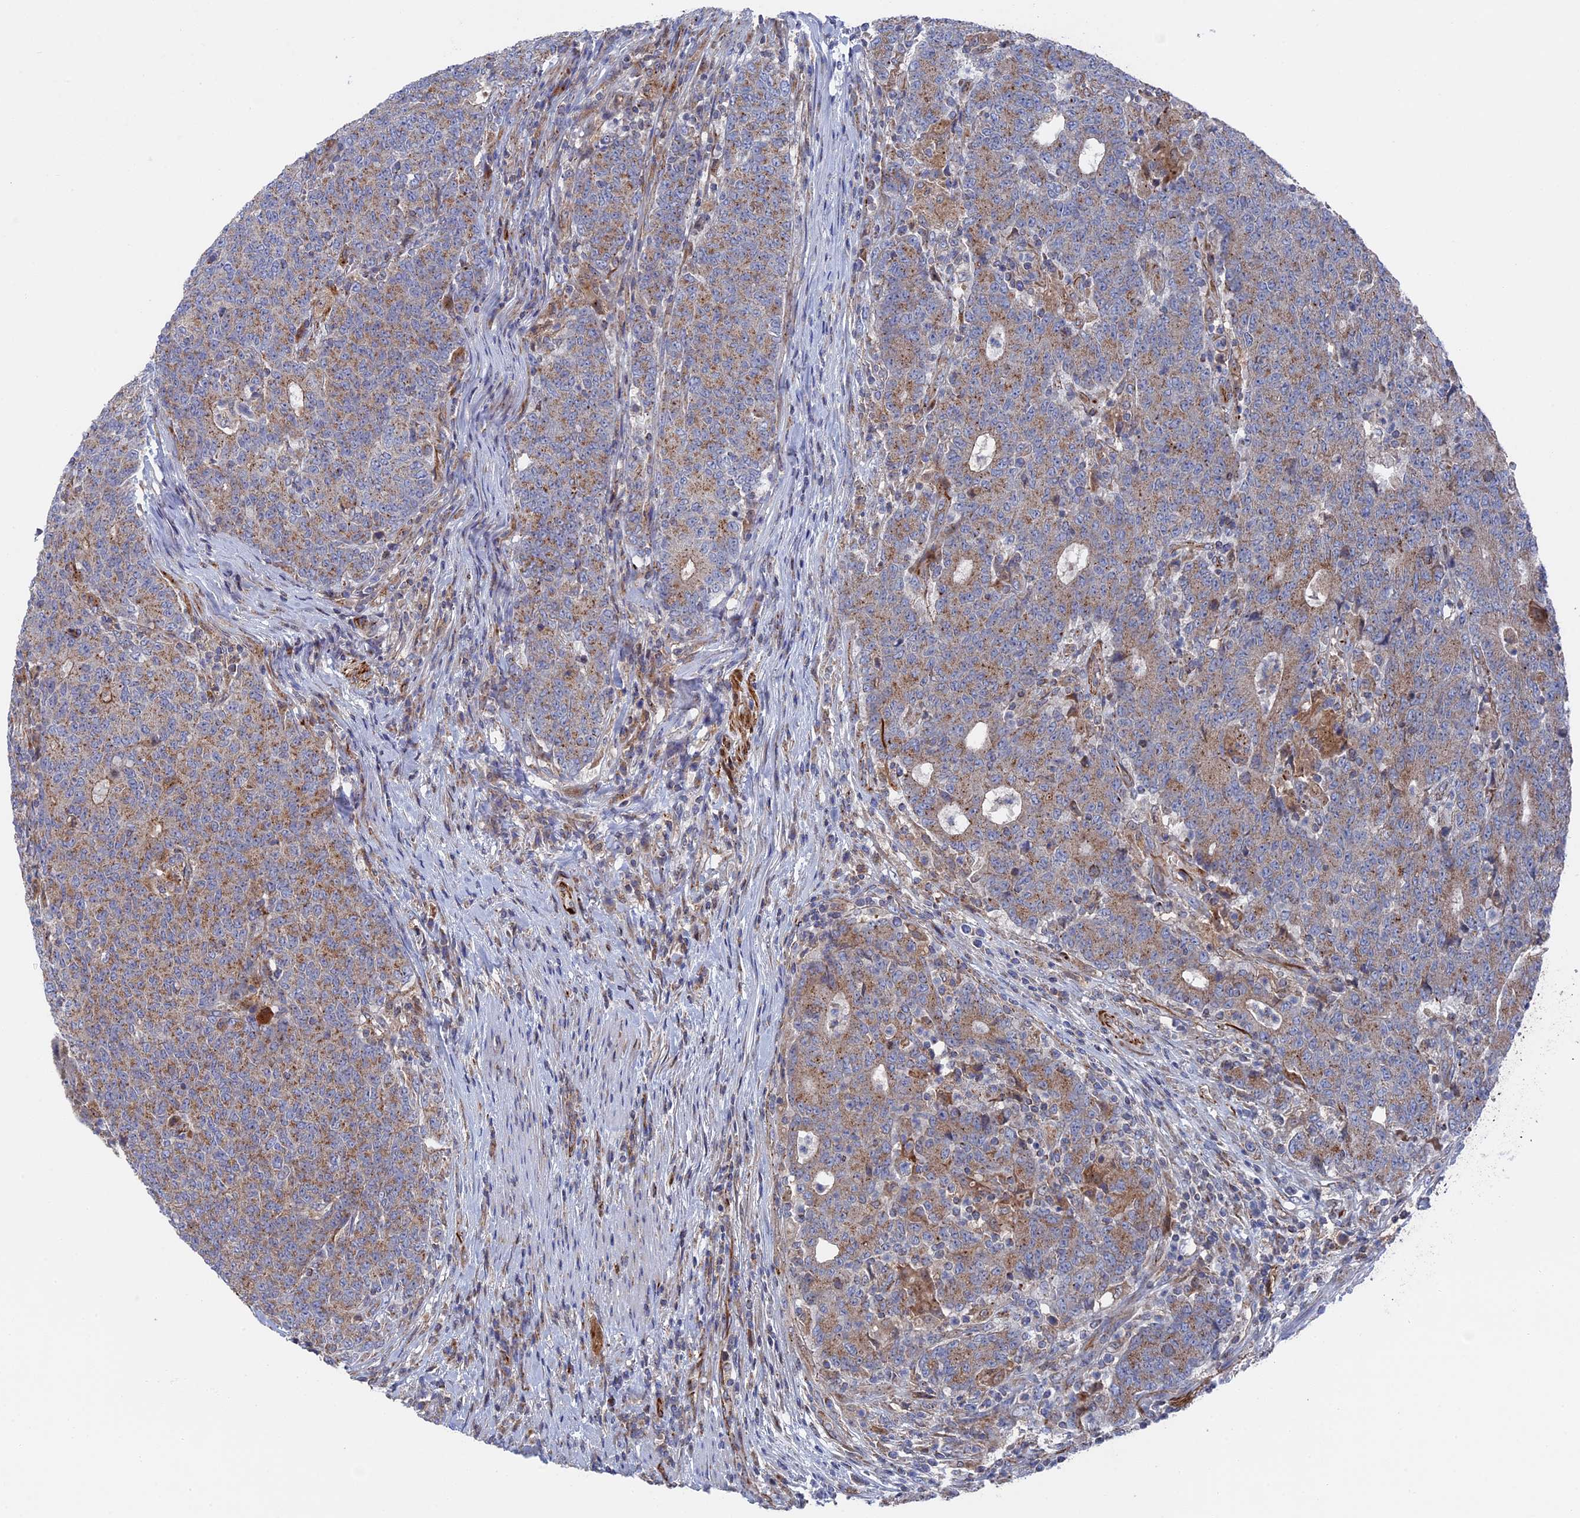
{"staining": {"intensity": "moderate", "quantity": ">75%", "location": "cytoplasmic/membranous"}, "tissue": "colorectal cancer", "cell_type": "Tumor cells", "image_type": "cancer", "snomed": [{"axis": "morphology", "description": "Adenocarcinoma, NOS"}, {"axis": "topography", "description": "Colon"}], "caption": "IHC of colorectal adenocarcinoma reveals medium levels of moderate cytoplasmic/membranous positivity in approximately >75% of tumor cells.", "gene": "SMG9", "patient": {"sex": "female", "age": 75}}